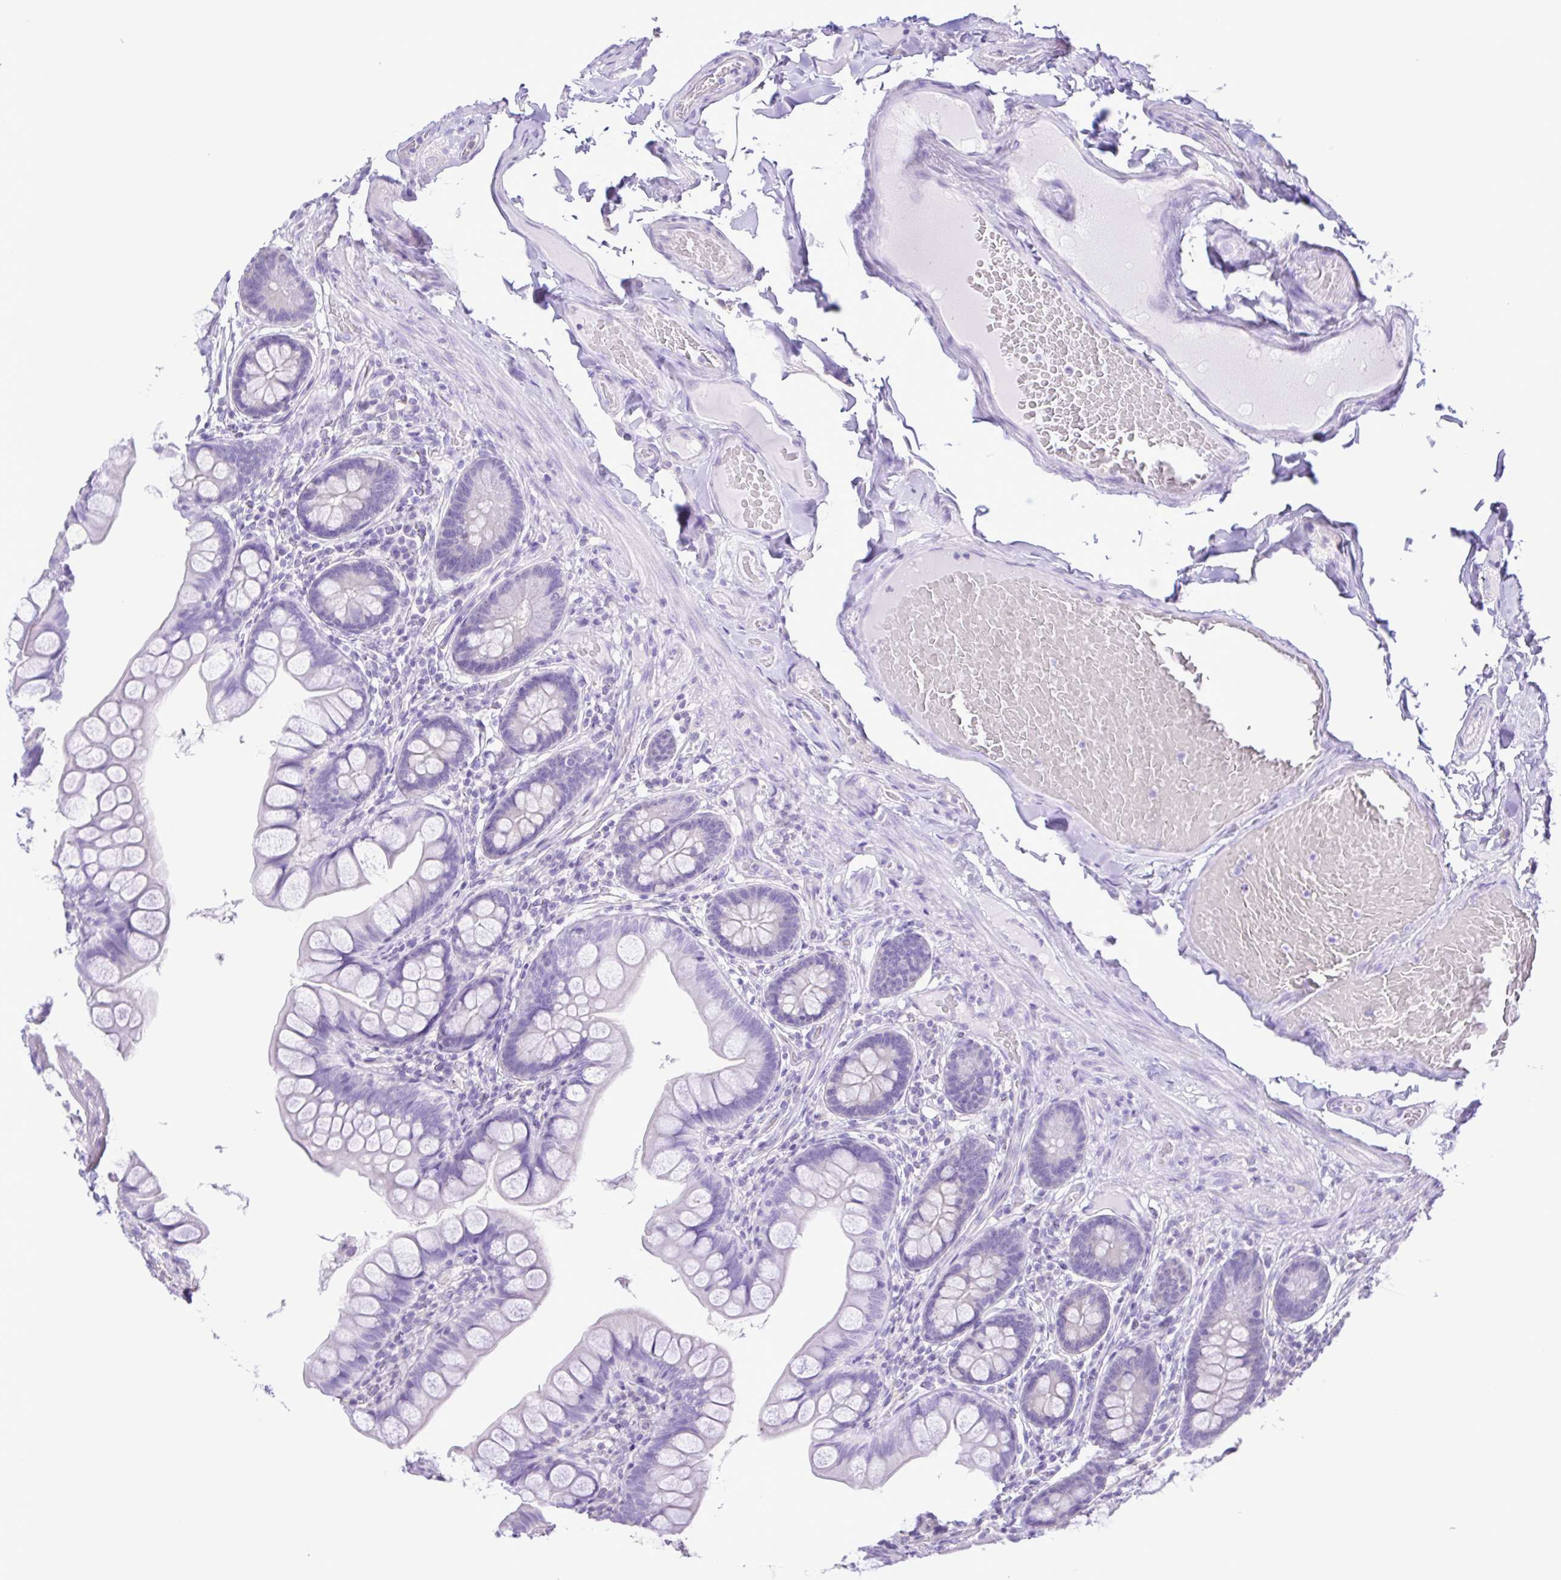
{"staining": {"intensity": "negative", "quantity": "none", "location": "none"}, "tissue": "small intestine", "cell_type": "Glandular cells", "image_type": "normal", "snomed": [{"axis": "morphology", "description": "Normal tissue, NOS"}, {"axis": "topography", "description": "Small intestine"}], "caption": "A photomicrograph of human small intestine is negative for staining in glandular cells.", "gene": "CYP17A1", "patient": {"sex": "male", "age": 70}}